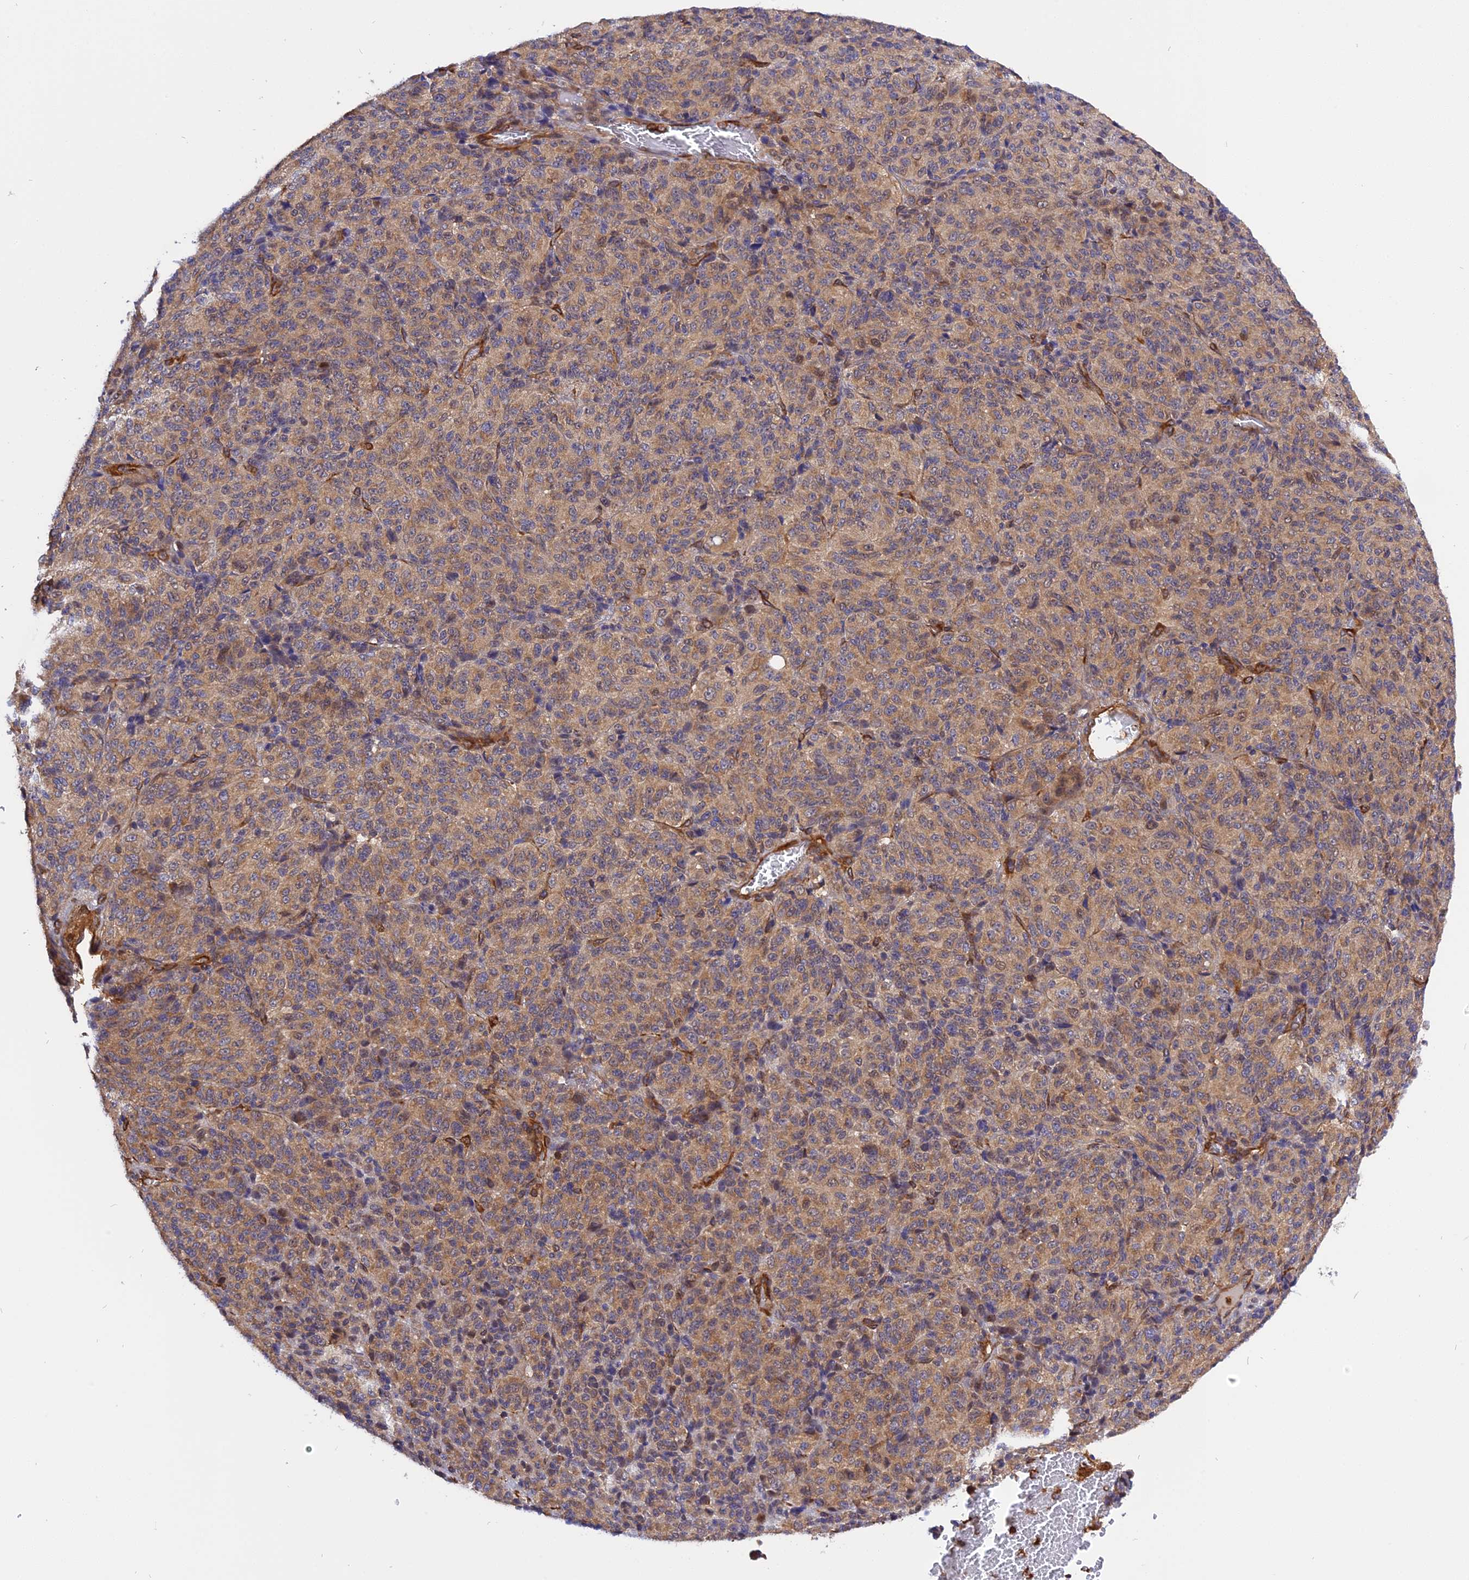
{"staining": {"intensity": "weak", "quantity": "25%-75%", "location": "cytoplasmic/membranous"}, "tissue": "melanoma", "cell_type": "Tumor cells", "image_type": "cancer", "snomed": [{"axis": "morphology", "description": "Malignant melanoma, Metastatic site"}, {"axis": "topography", "description": "Brain"}], "caption": "Protein expression analysis of human melanoma reveals weak cytoplasmic/membranous expression in about 25%-75% of tumor cells.", "gene": "C5orf22", "patient": {"sex": "female", "age": 56}}